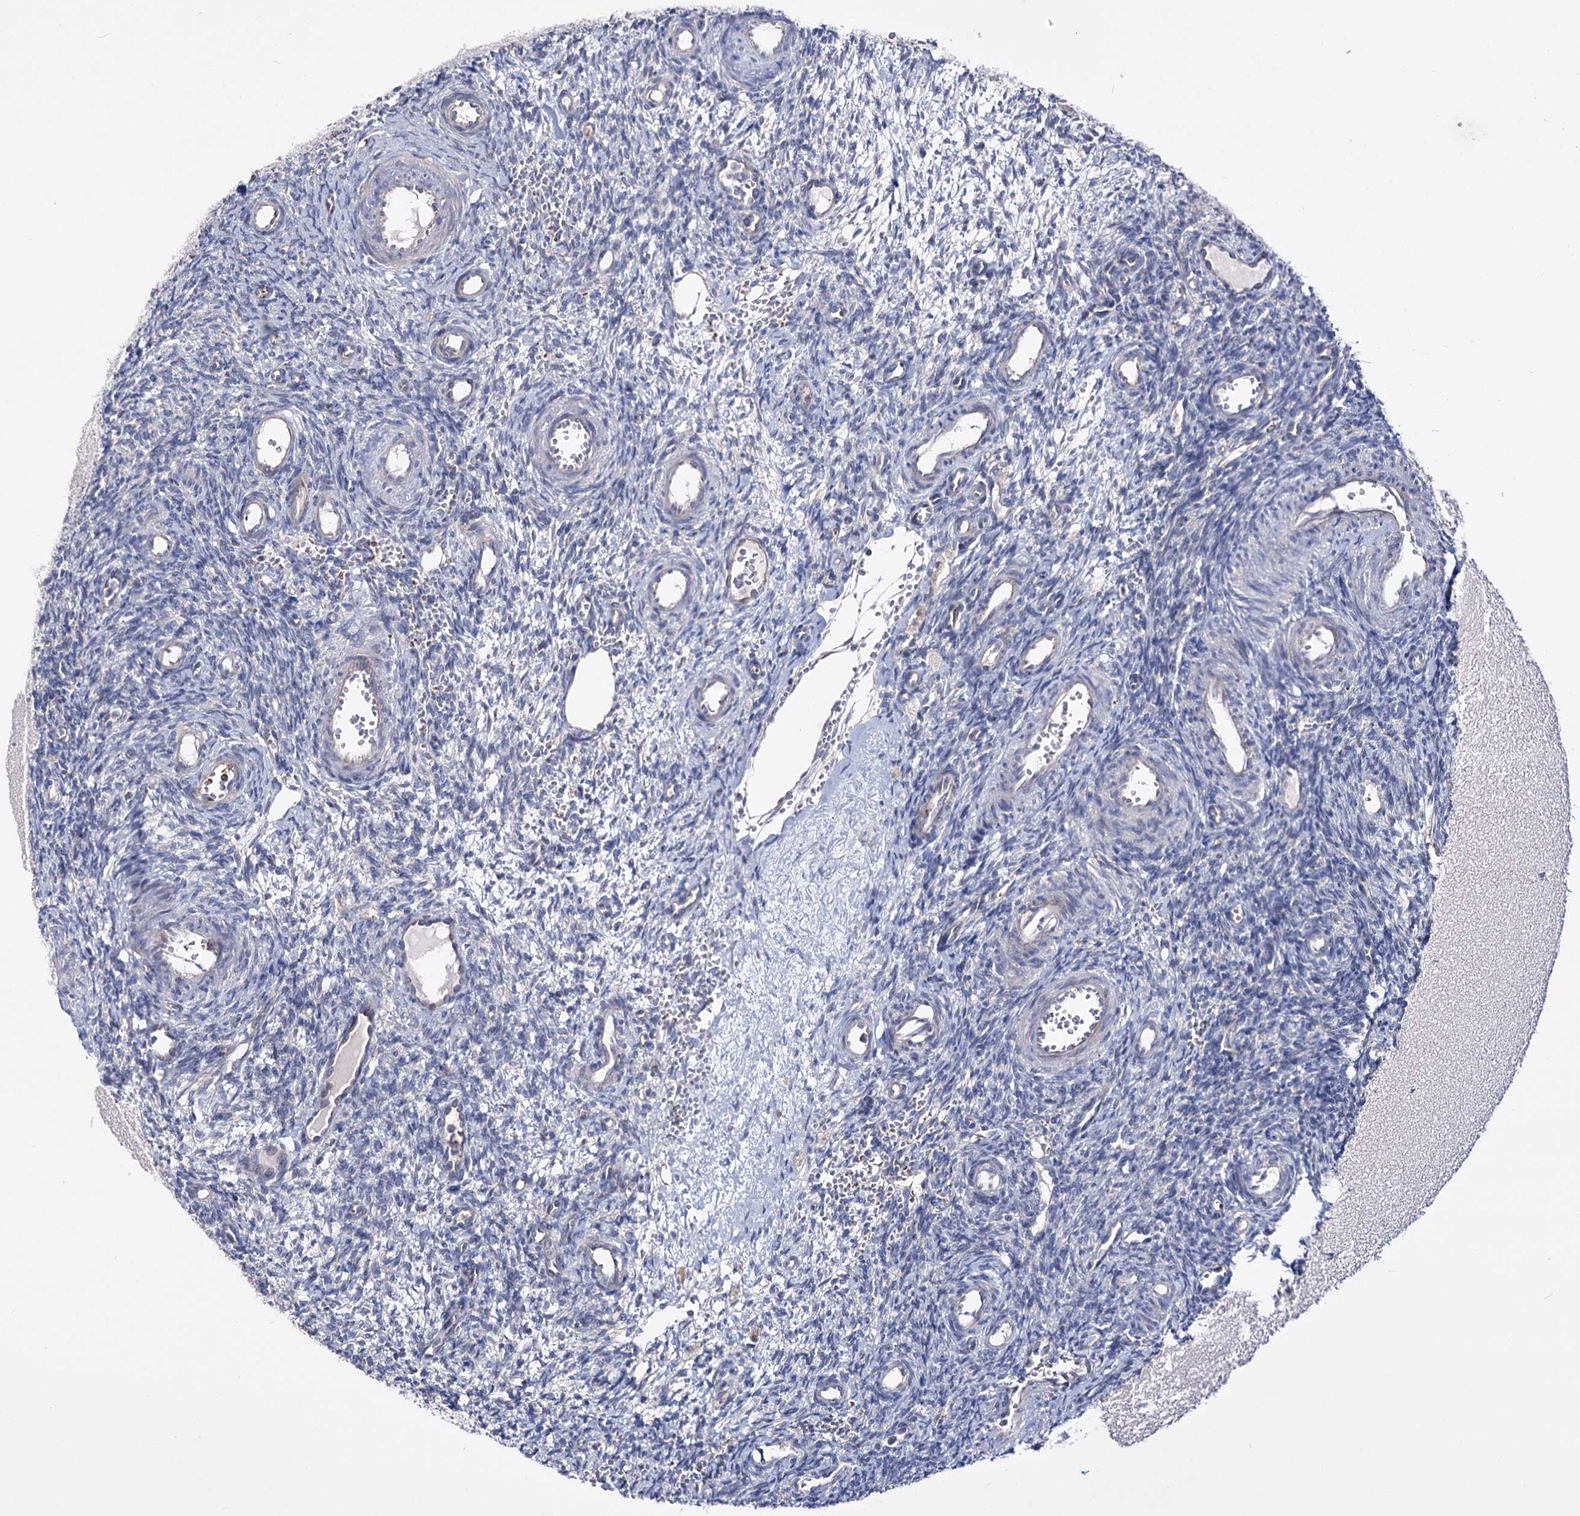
{"staining": {"intensity": "negative", "quantity": "none", "location": "none"}, "tissue": "ovary", "cell_type": "Ovarian stroma cells", "image_type": "normal", "snomed": [{"axis": "morphology", "description": "Normal tissue, NOS"}, {"axis": "topography", "description": "Ovary"}], "caption": "This is an immunohistochemistry (IHC) photomicrograph of benign human ovary. There is no staining in ovarian stroma cells.", "gene": "OSBPL5", "patient": {"sex": "female", "age": 39}}